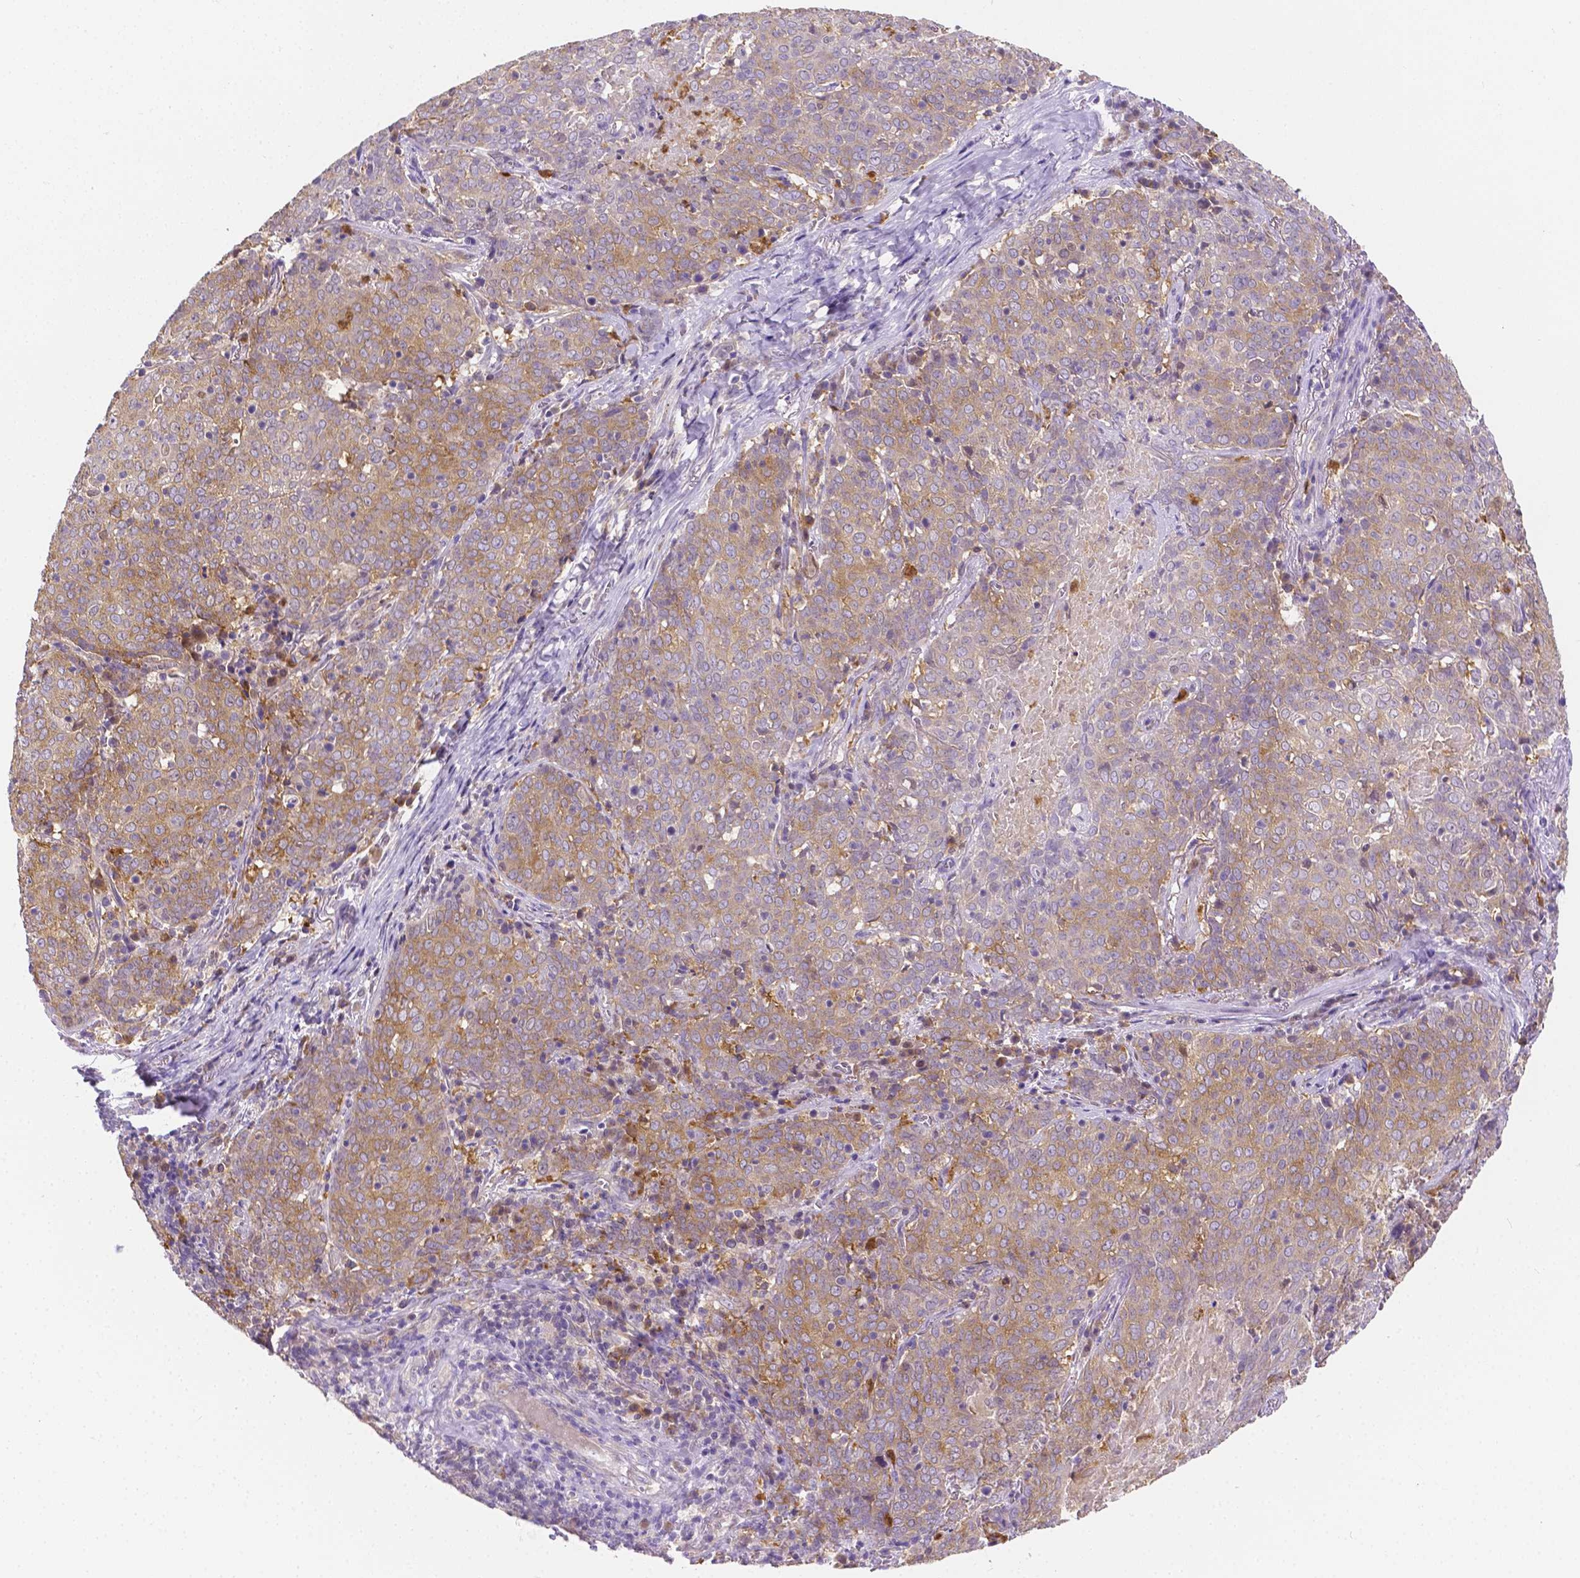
{"staining": {"intensity": "weak", "quantity": ">75%", "location": "cytoplasmic/membranous"}, "tissue": "lung cancer", "cell_type": "Tumor cells", "image_type": "cancer", "snomed": [{"axis": "morphology", "description": "Squamous cell carcinoma, NOS"}, {"axis": "topography", "description": "Lung"}], "caption": "IHC staining of lung squamous cell carcinoma, which reveals low levels of weak cytoplasmic/membranous positivity in about >75% of tumor cells indicating weak cytoplasmic/membranous protein expression. The staining was performed using DAB (3,3'-diaminobenzidine) (brown) for protein detection and nuclei were counterstained in hematoxylin (blue).", "gene": "ZNRD2", "patient": {"sex": "male", "age": 82}}